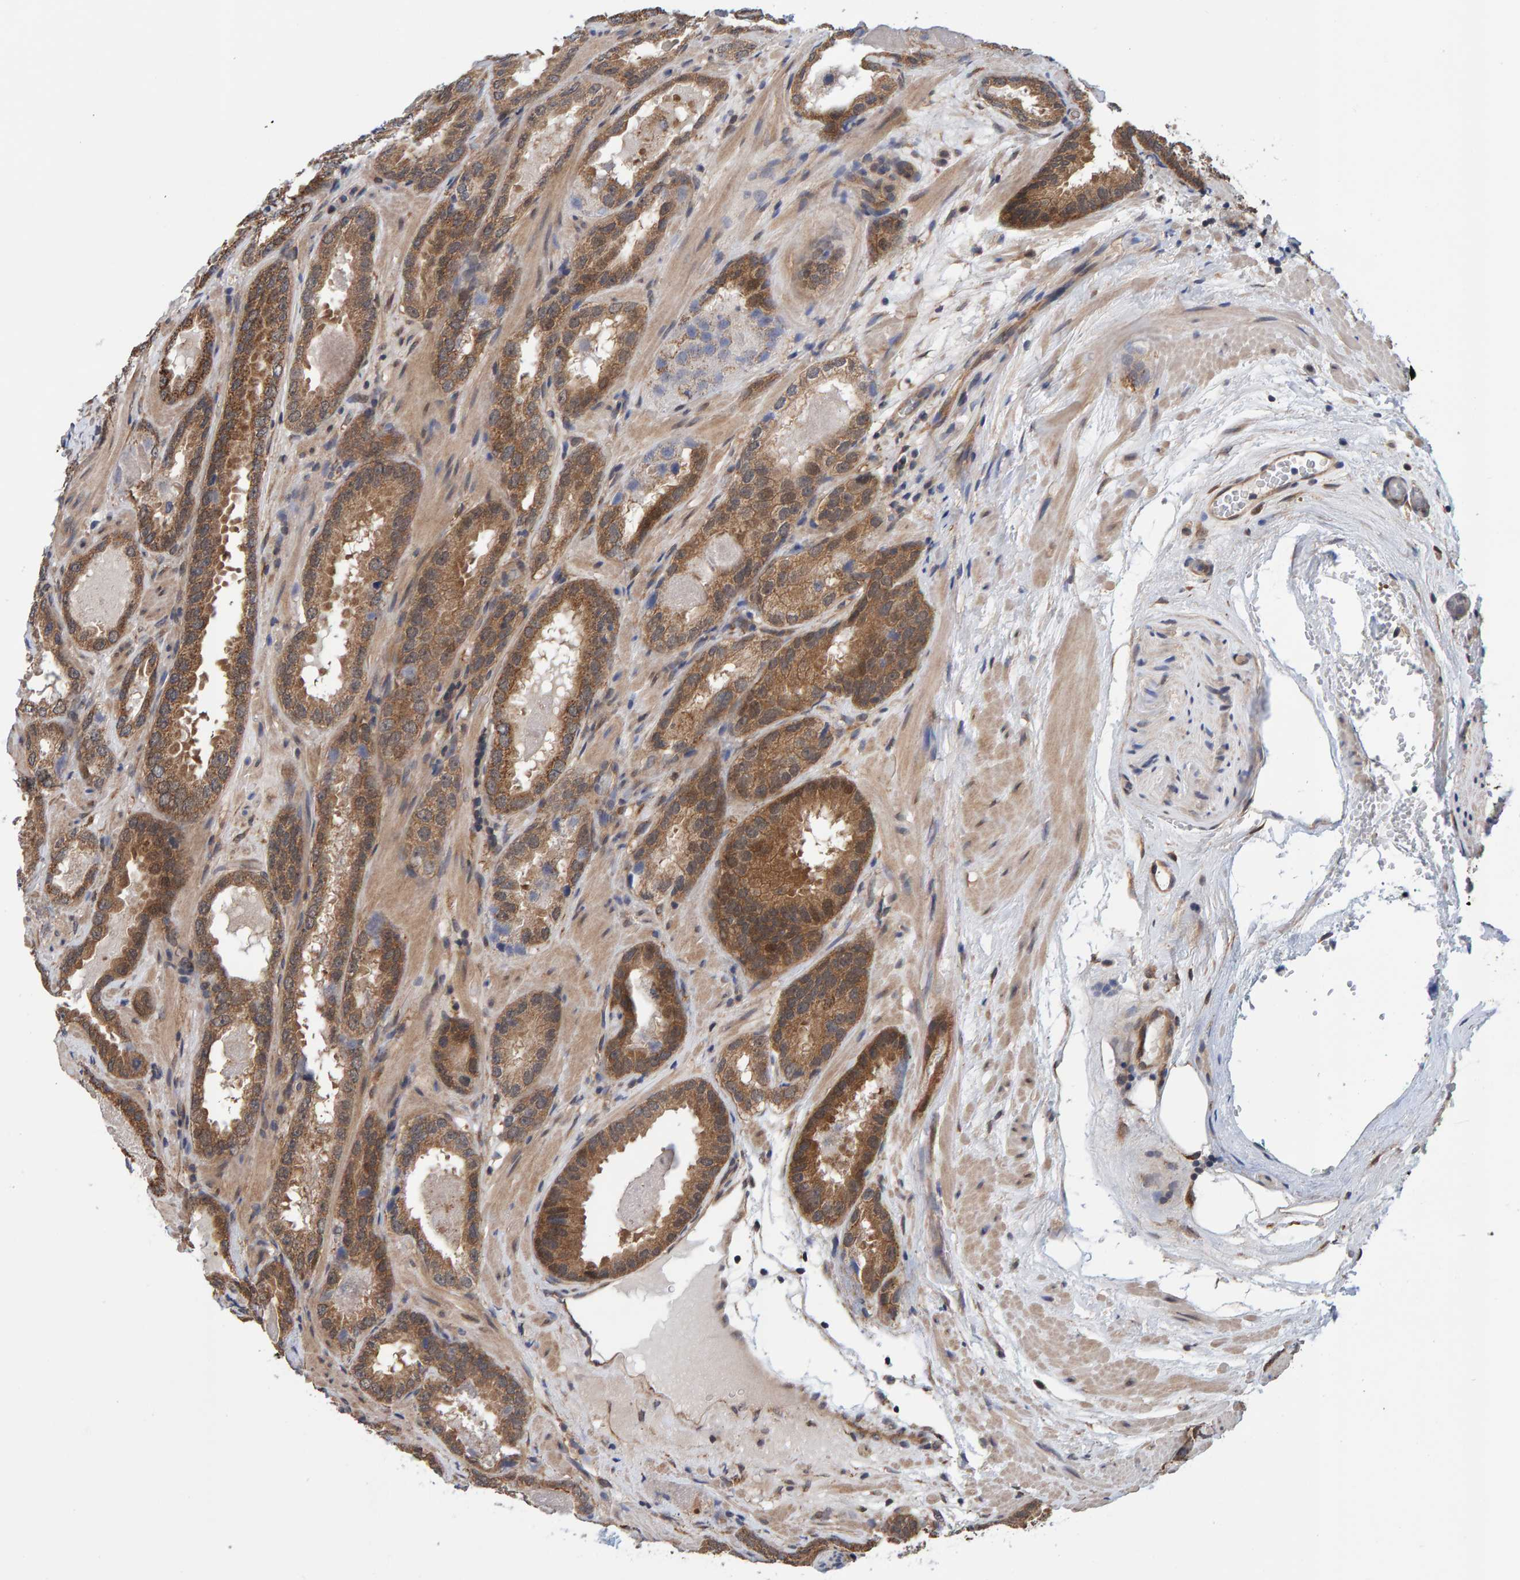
{"staining": {"intensity": "moderate", "quantity": ">75%", "location": "cytoplasmic/membranous"}, "tissue": "prostate cancer", "cell_type": "Tumor cells", "image_type": "cancer", "snomed": [{"axis": "morphology", "description": "Adenocarcinoma, Low grade"}, {"axis": "topography", "description": "Prostate"}], "caption": "Prostate cancer (adenocarcinoma (low-grade)) tissue exhibits moderate cytoplasmic/membranous expression in about >75% of tumor cells (DAB (3,3'-diaminobenzidine) IHC, brown staining for protein, blue staining for nuclei).", "gene": "SCRN2", "patient": {"sex": "male", "age": 51}}